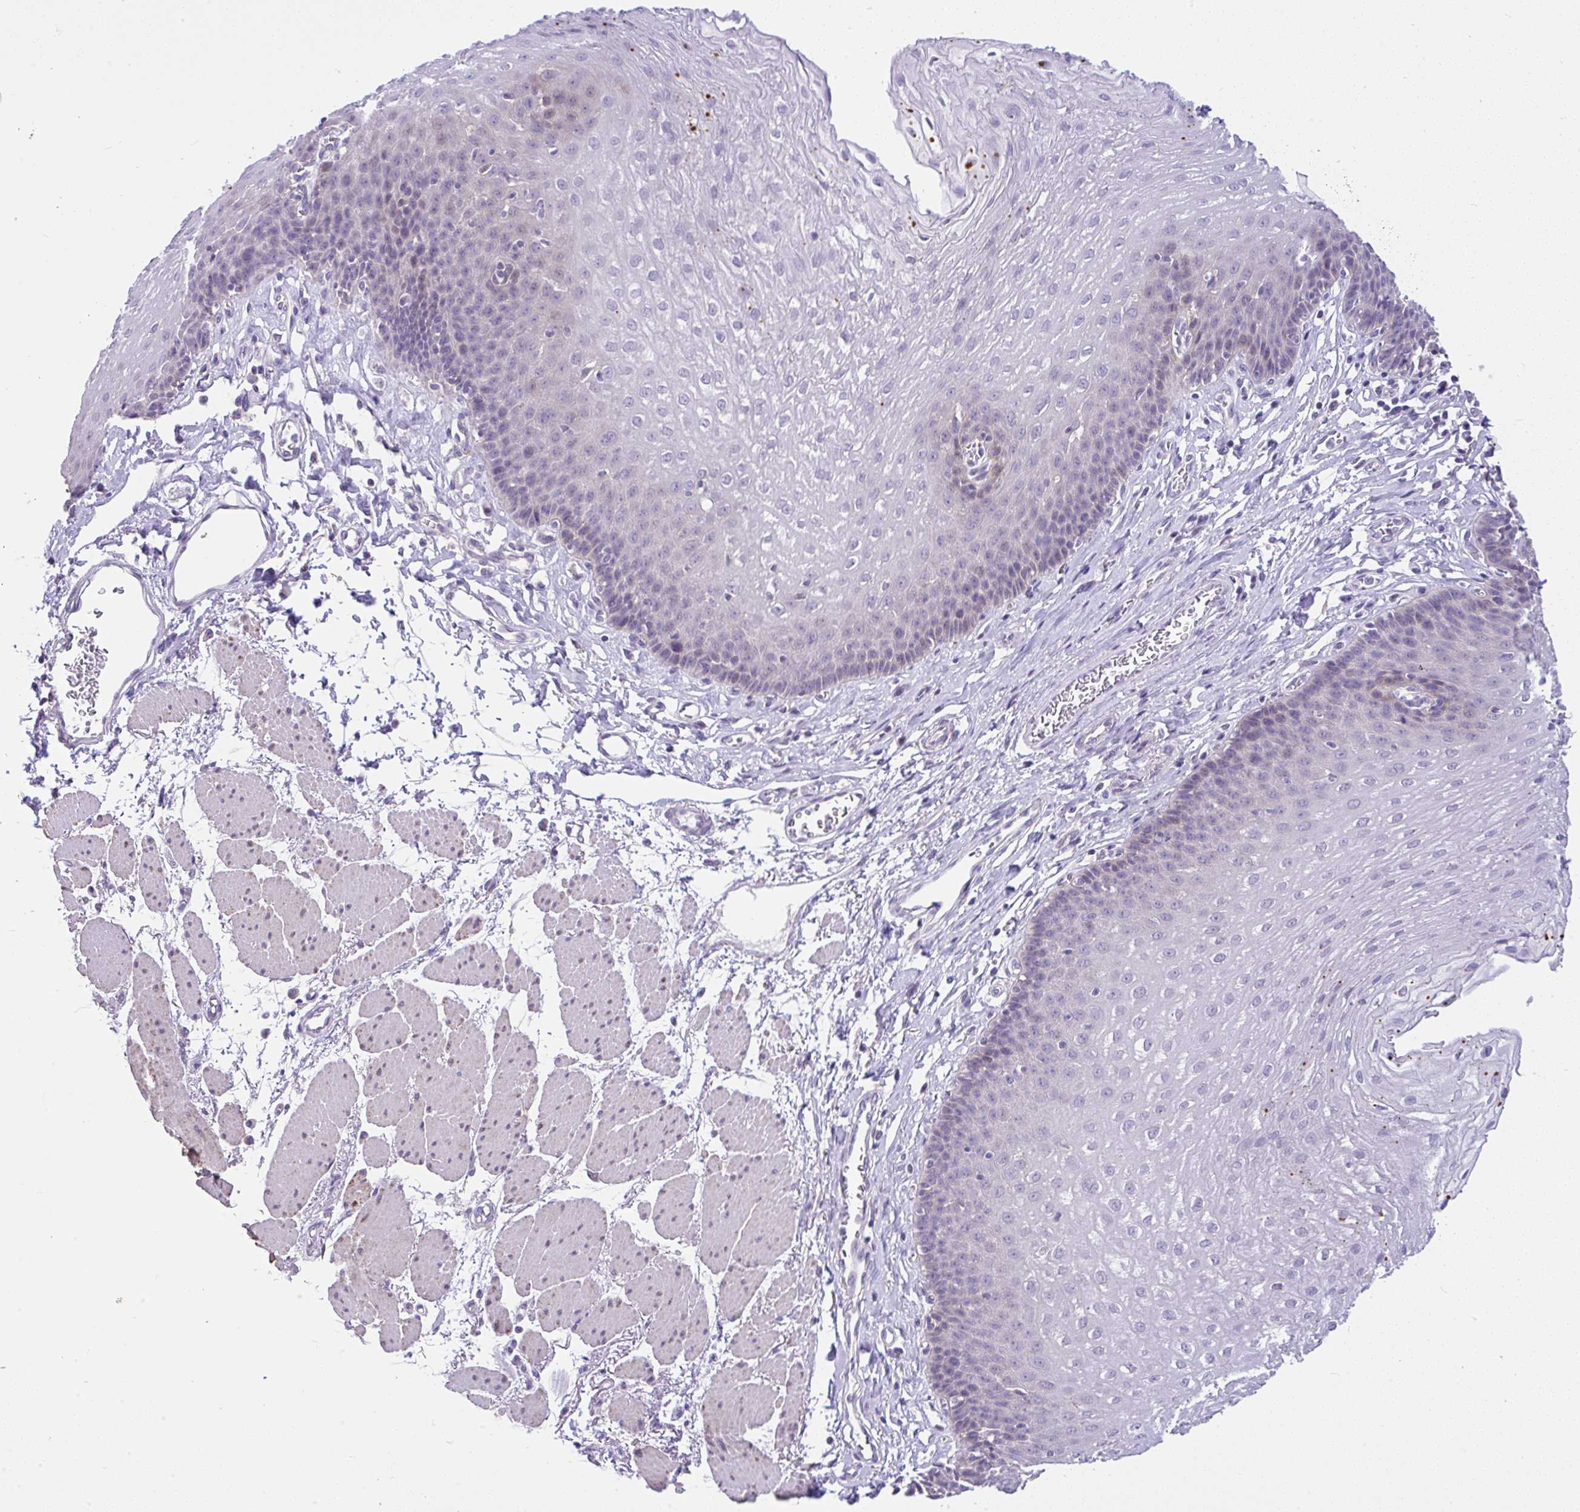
{"staining": {"intensity": "negative", "quantity": "none", "location": "none"}, "tissue": "esophagus", "cell_type": "Squamous epithelial cells", "image_type": "normal", "snomed": [{"axis": "morphology", "description": "Normal tissue, NOS"}, {"axis": "topography", "description": "Esophagus"}], "caption": "The micrograph reveals no significant expression in squamous epithelial cells of esophagus.", "gene": "CTU1", "patient": {"sex": "female", "age": 81}}